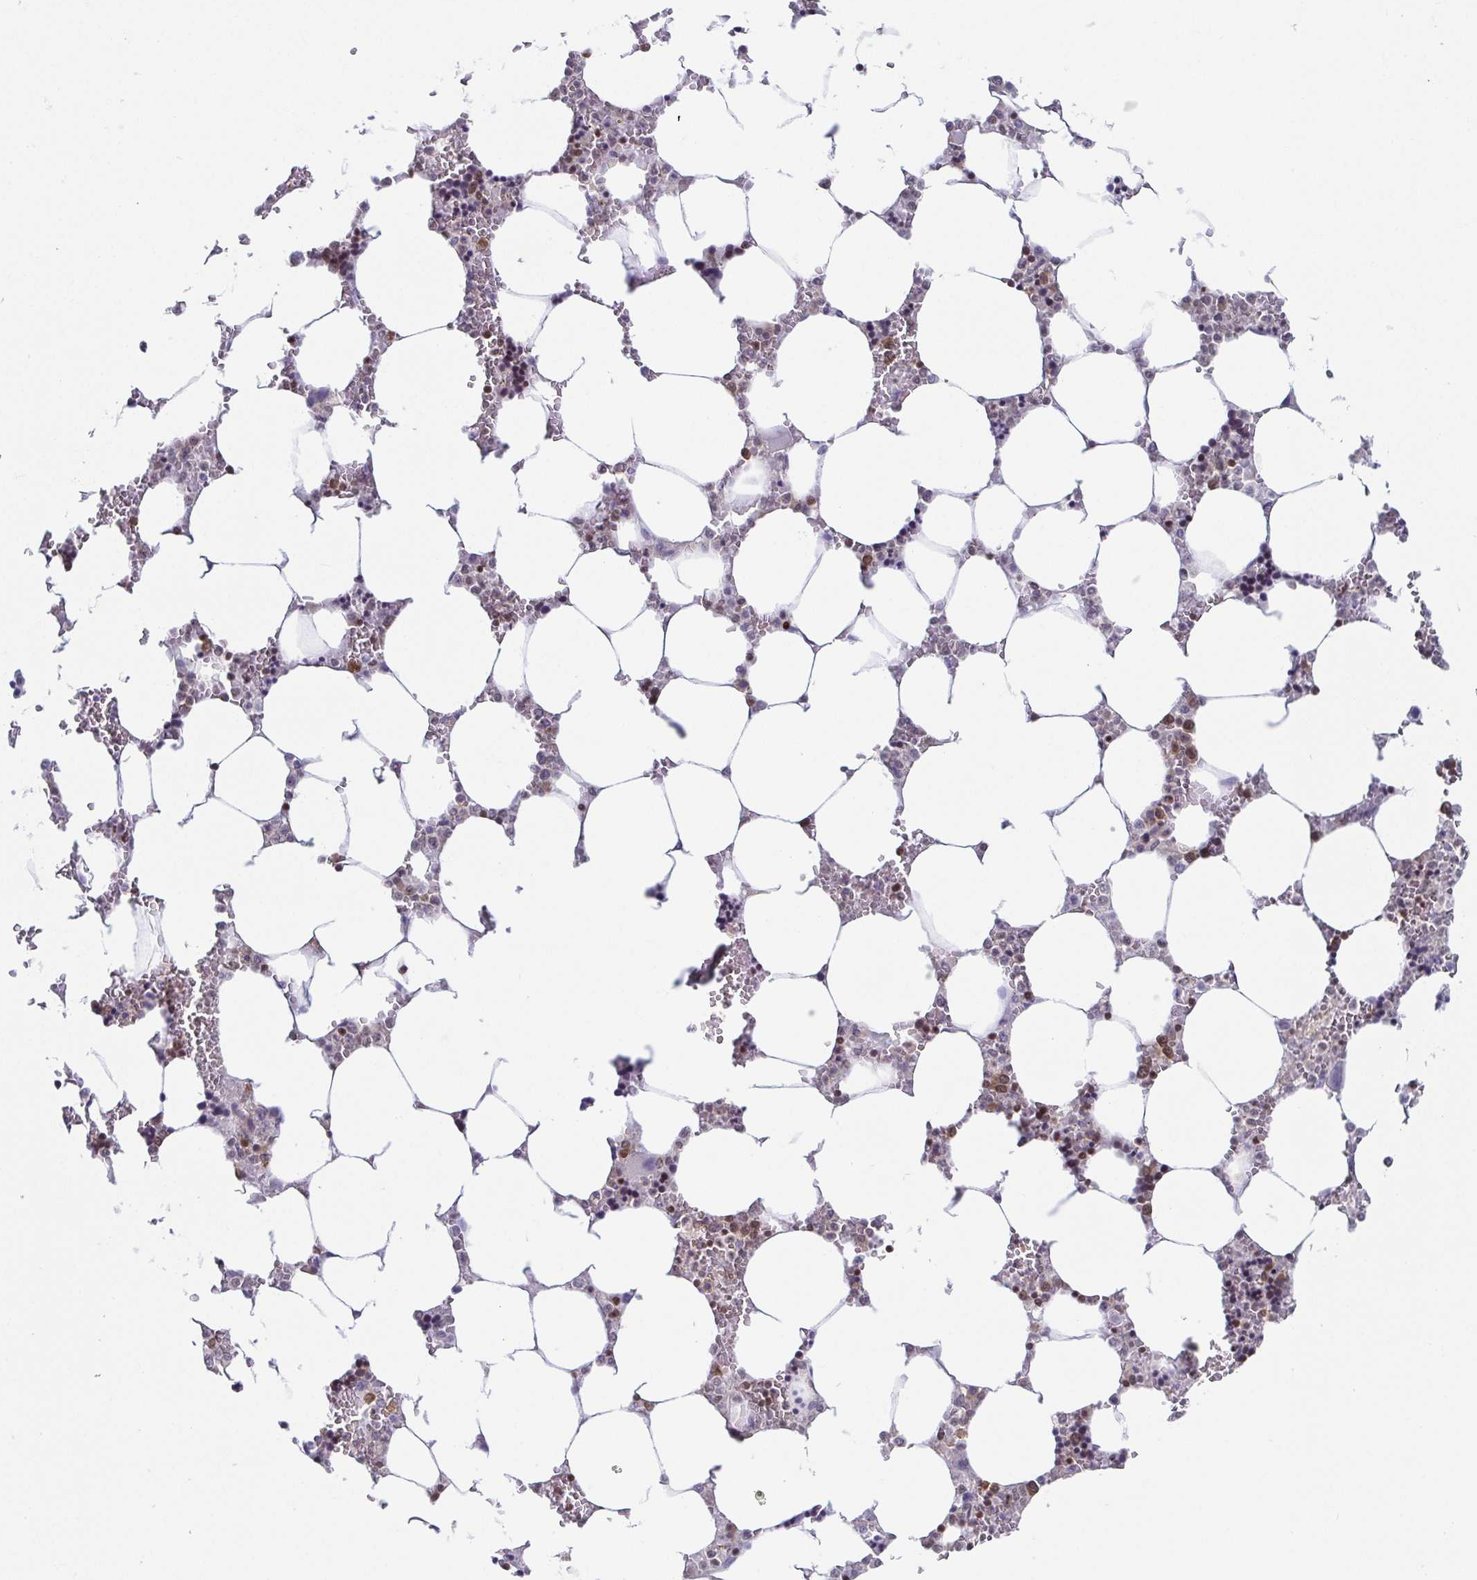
{"staining": {"intensity": "moderate", "quantity": "25%-75%", "location": "nuclear"}, "tissue": "bone marrow", "cell_type": "Hematopoietic cells", "image_type": "normal", "snomed": [{"axis": "morphology", "description": "Normal tissue, NOS"}, {"axis": "topography", "description": "Bone marrow"}], "caption": "Unremarkable bone marrow was stained to show a protein in brown. There is medium levels of moderate nuclear positivity in about 25%-75% of hematopoietic cells.", "gene": "EWSR1", "patient": {"sex": "male", "age": 64}}